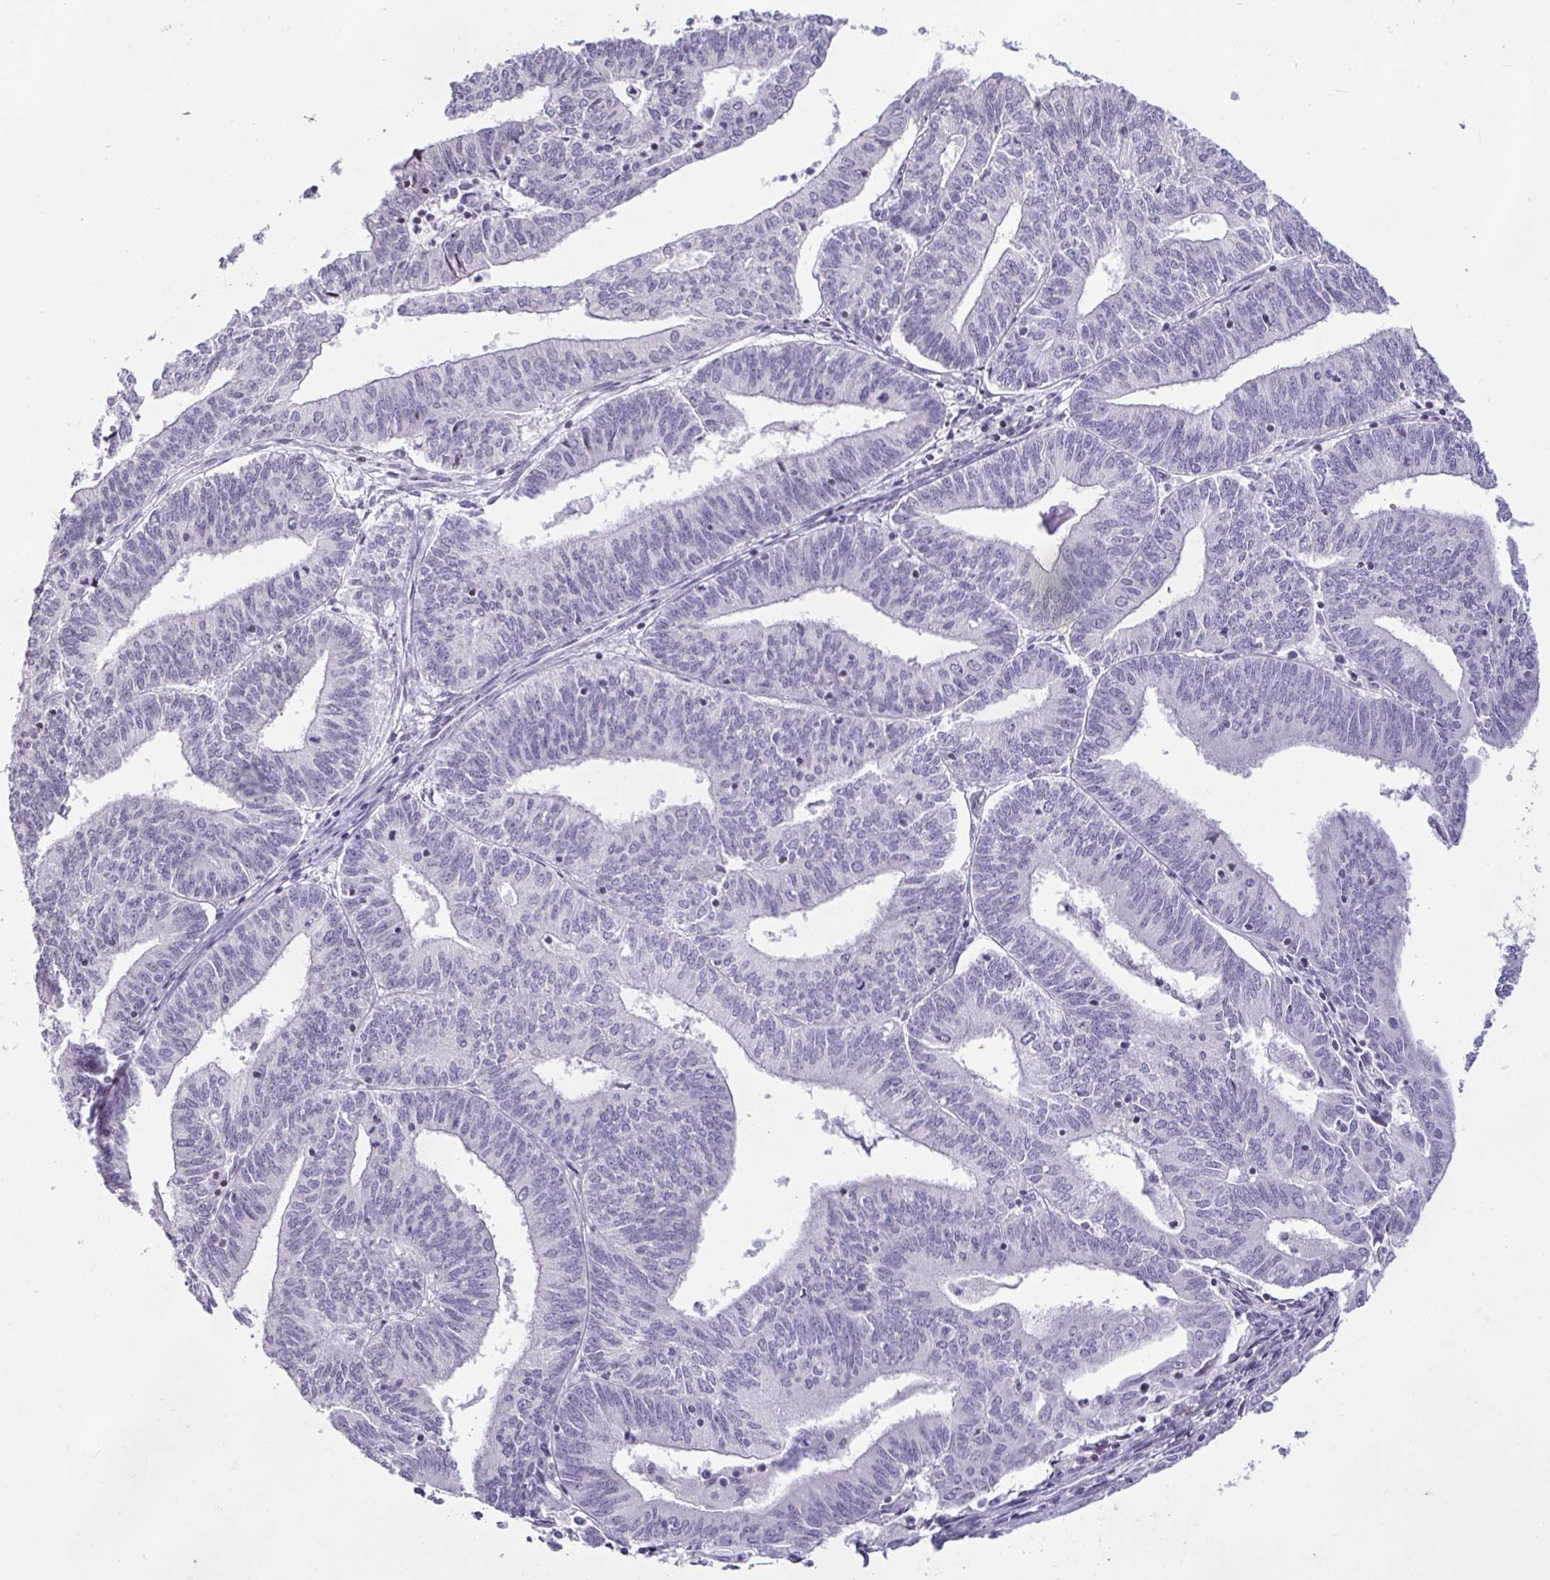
{"staining": {"intensity": "negative", "quantity": "none", "location": "none"}, "tissue": "endometrial cancer", "cell_type": "Tumor cells", "image_type": "cancer", "snomed": [{"axis": "morphology", "description": "Adenocarcinoma, NOS"}, {"axis": "topography", "description": "Endometrium"}], "caption": "Endometrial cancer was stained to show a protein in brown. There is no significant staining in tumor cells. Brightfield microscopy of IHC stained with DAB (brown) and hematoxylin (blue), captured at high magnification.", "gene": "CR2", "patient": {"sex": "female", "age": 61}}